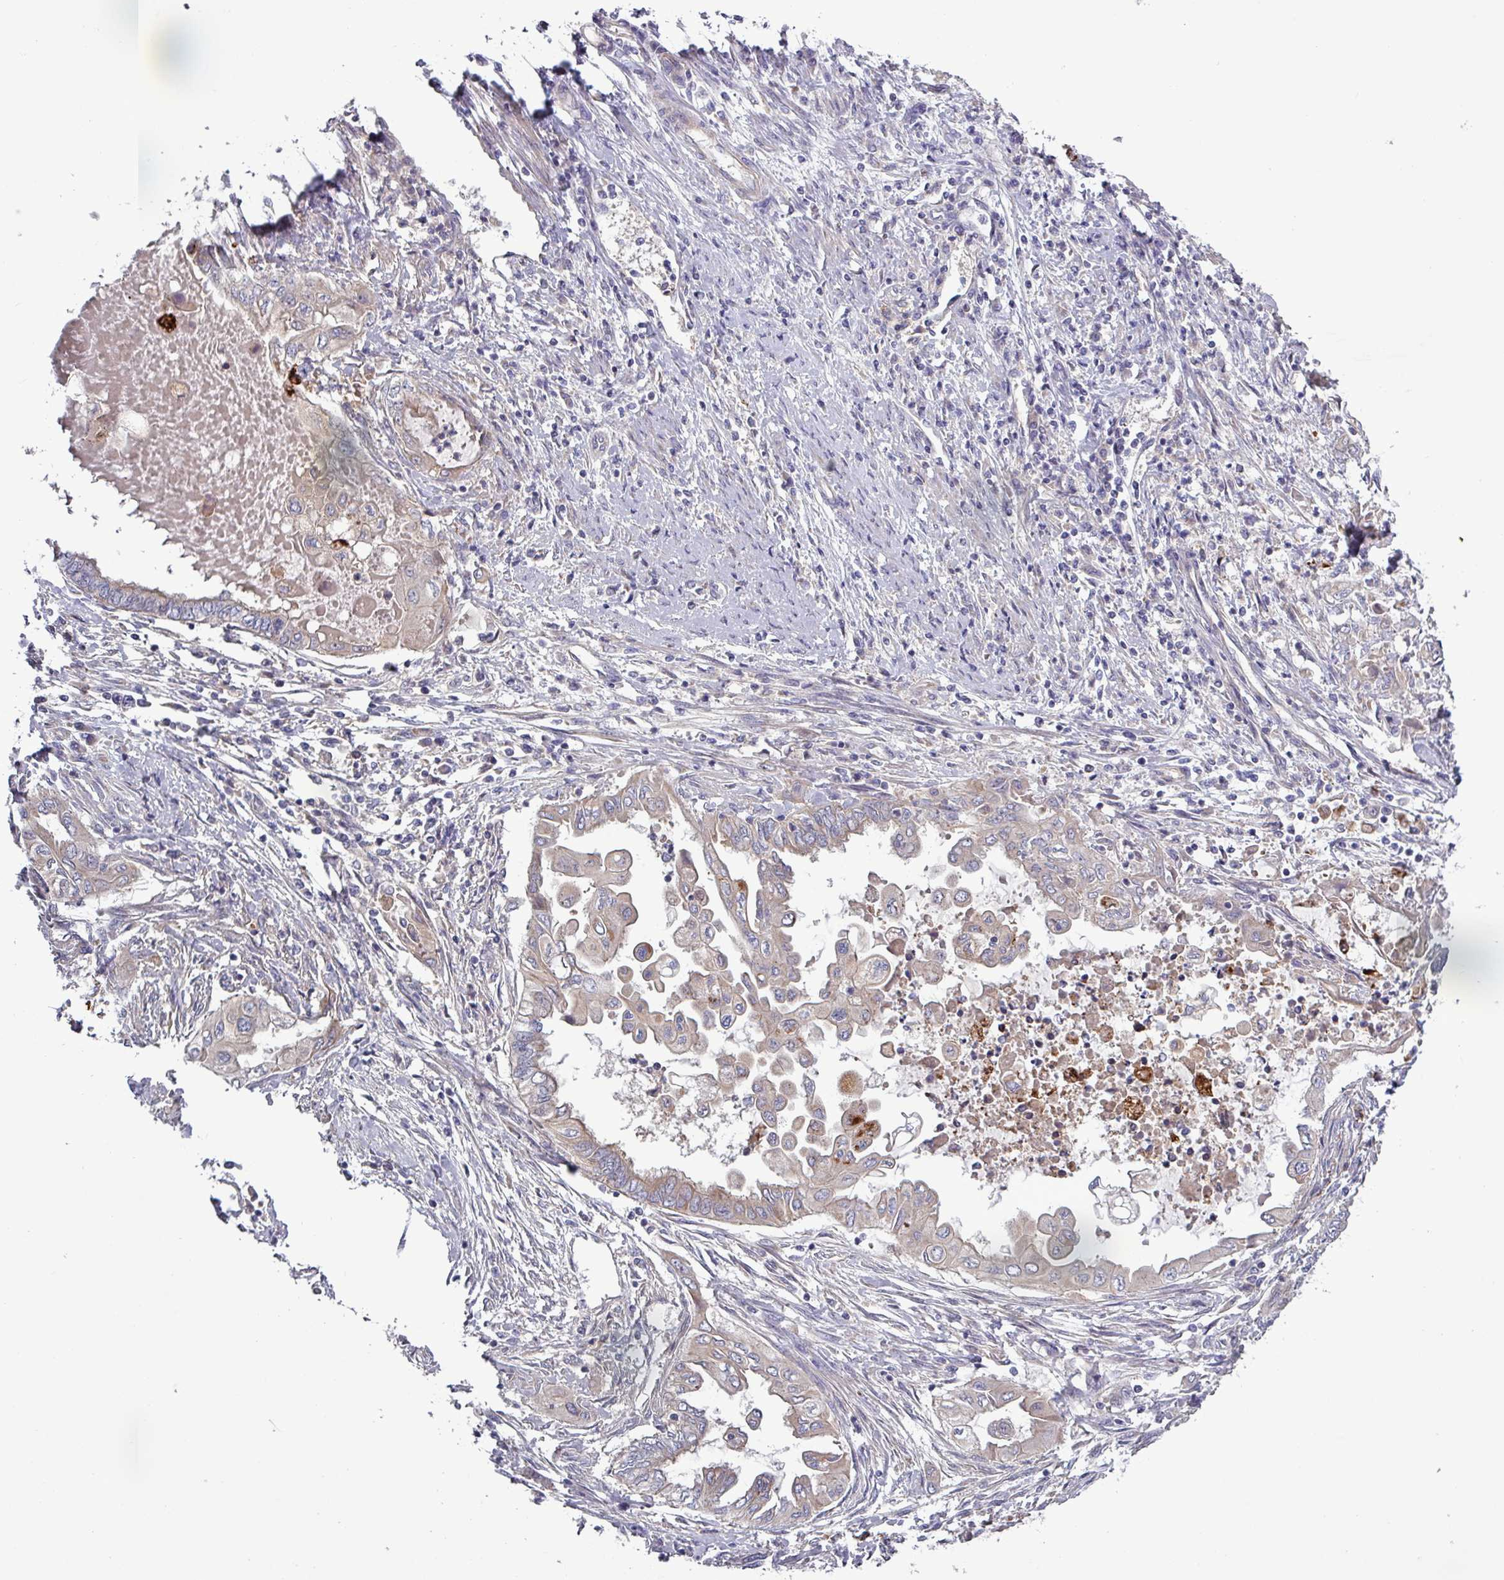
{"staining": {"intensity": "strong", "quantity": "<25%", "location": "cytoplasmic/membranous"}, "tissue": "endometrial cancer", "cell_type": "Tumor cells", "image_type": "cancer", "snomed": [{"axis": "morphology", "description": "Adenocarcinoma, NOS"}, {"axis": "topography", "description": "Uterus"}, {"axis": "topography", "description": "Endometrium"}], "caption": "Strong cytoplasmic/membranous expression is present in about <25% of tumor cells in endometrial cancer (adenocarcinoma). The protein of interest is stained brown, and the nuclei are stained in blue (DAB (3,3'-diaminobenzidine) IHC with brightfield microscopy, high magnification).", "gene": "PLIN2", "patient": {"sex": "female", "age": 70}}